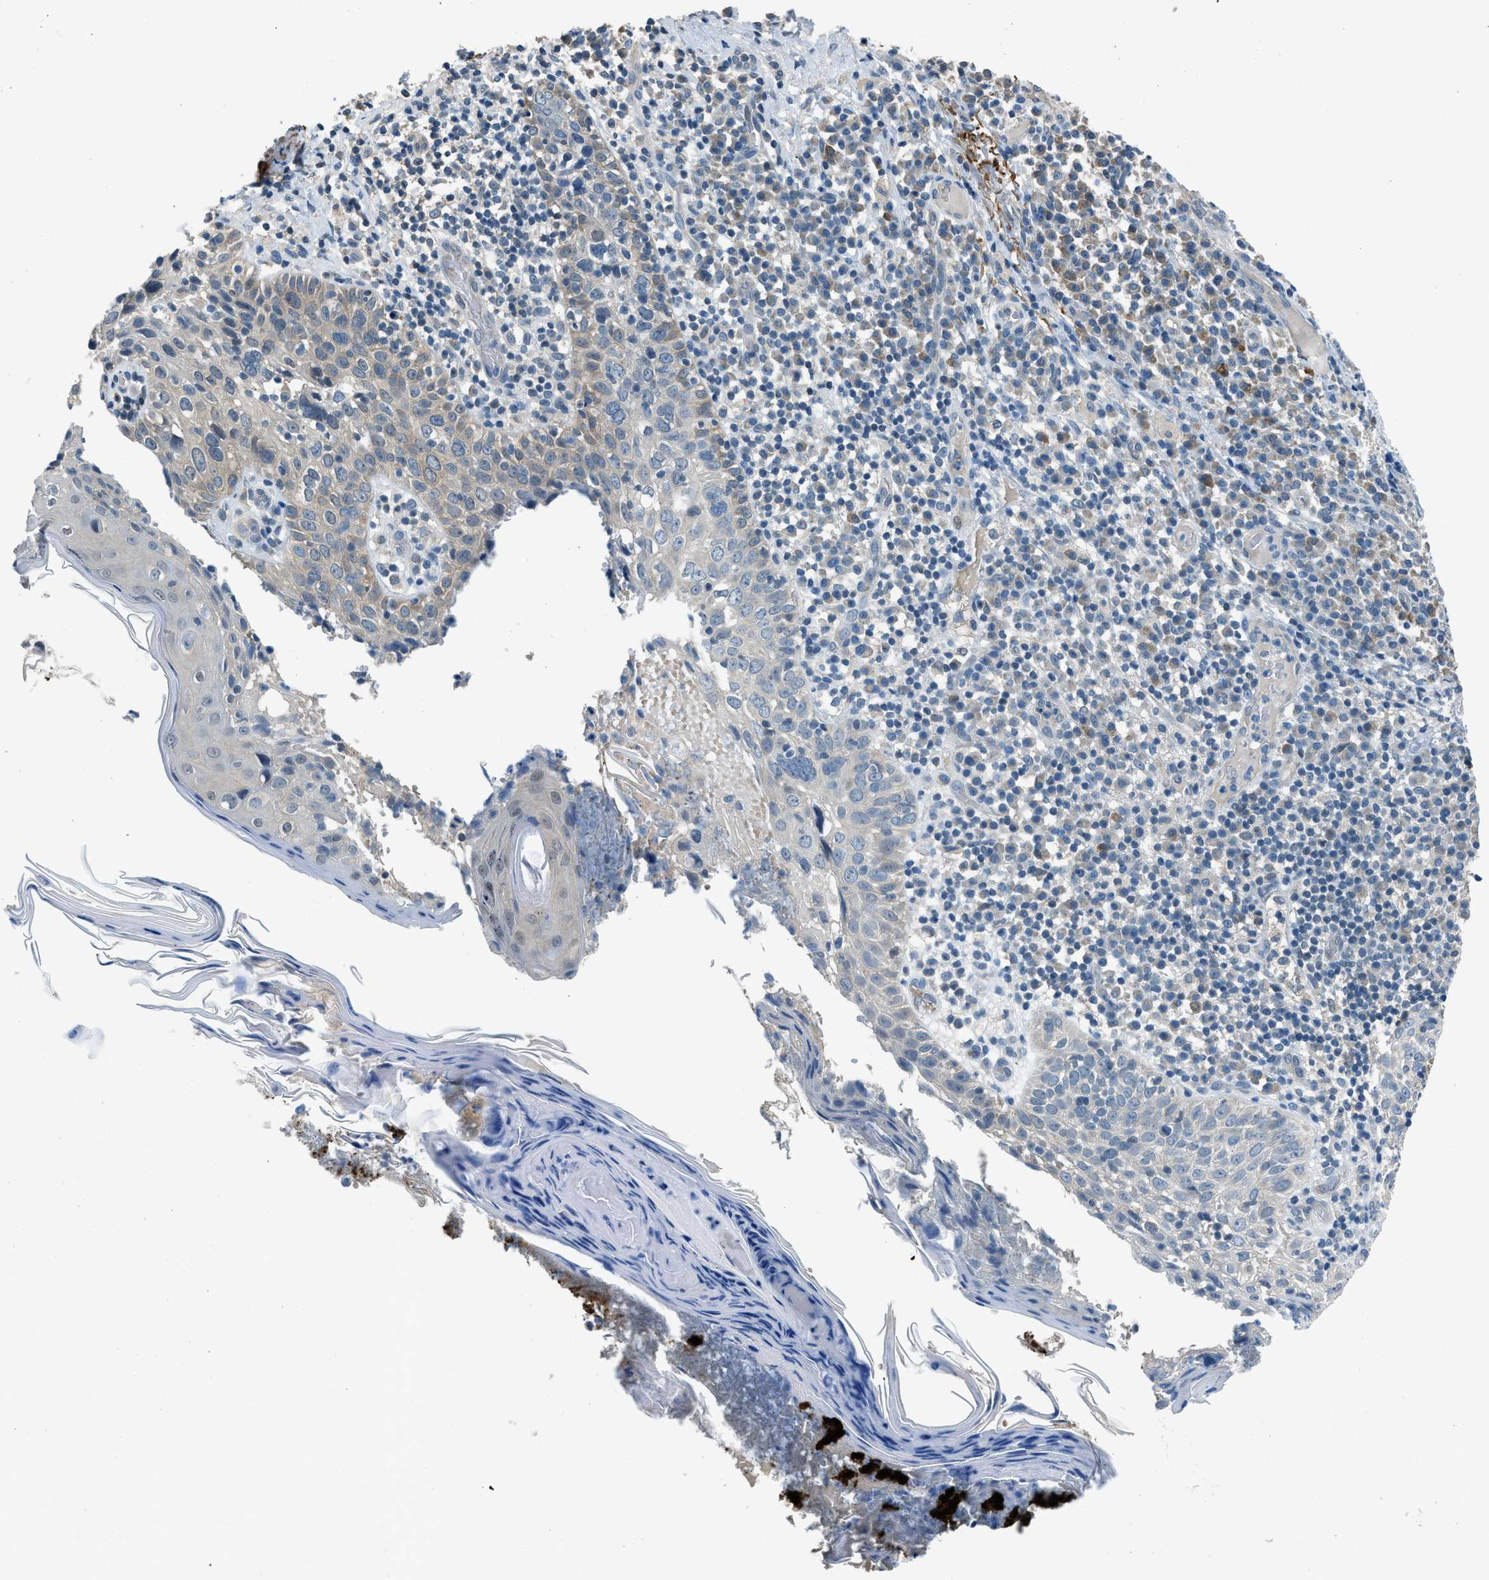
{"staining": {"intensity": "weak", "quantity": "25%-75%", "location": "cytoplasmic/membranous"}, "tissue": "skin cancer", "cell_type": "Tumor cells", "image_type": "cancer", "snomed": [{"axis": "morphology", "description": "Squamous cell carcinoma in situ, NOS"}, {"axis": "morphology", "description": "Squamous cell carcinoma, NOS"}, {"axis": "topography", "description": "Skin"}], "caption": "Immunohistochemistry of human skin cancer (squamous cell carcinoma in situ) exhibits low levels of weak cytoplasmic/membranous expression in about 25%-75% of tumor cells. (DAB (3,3'-diaminobenzidine) IHC with brightfield microscopy, high magnification).", "gene": "LMLN", "patient": {"sex": "male", "age": 93}}